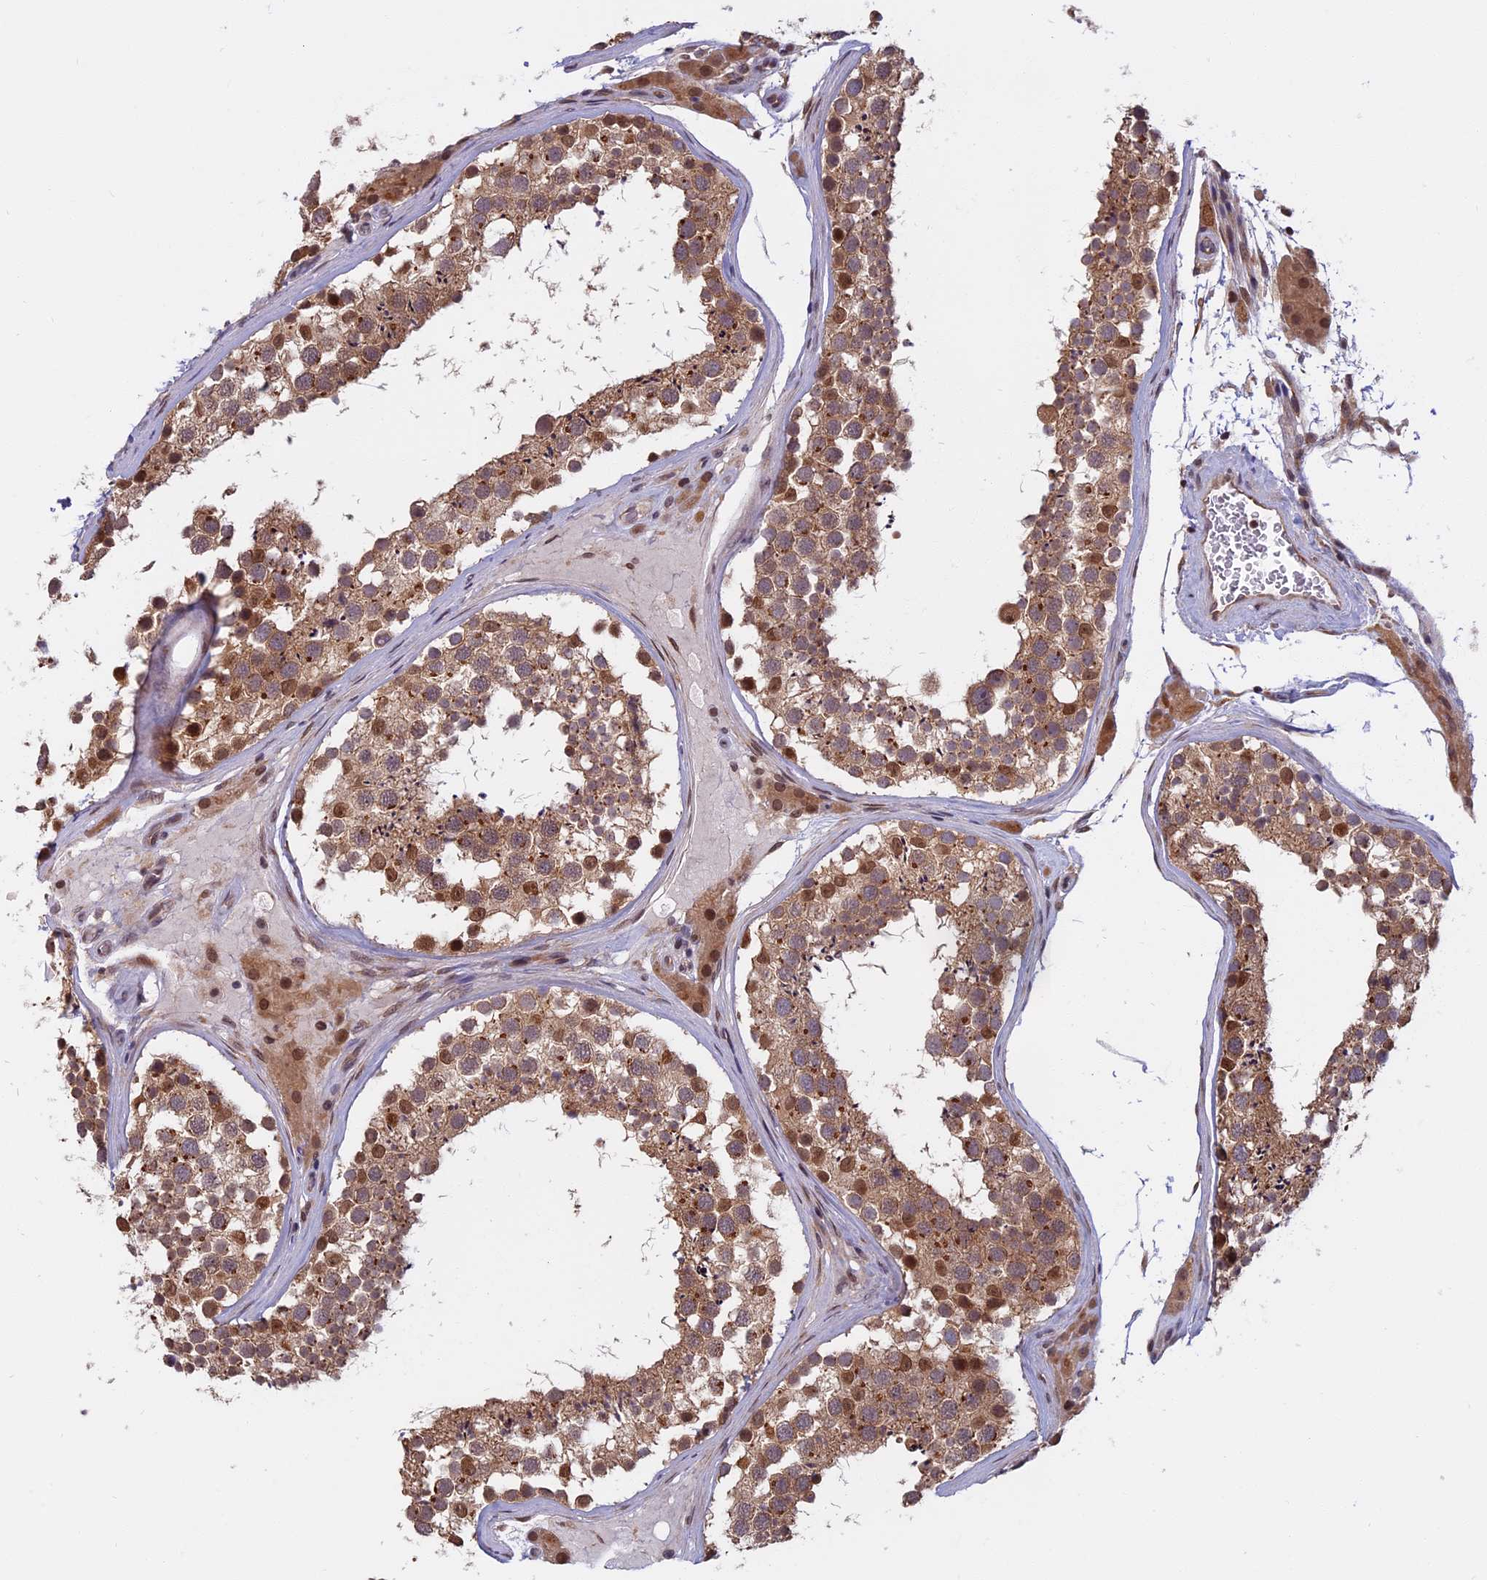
{"staining": {"intensity": "moderate", "quantity": ">75%", "location": "cytoplasmic/membranous,nuclear"}, "tissue": "testis", "cell_type": "Cells in seminiferous ducts", "image_type": "normal", "snomed": [{"axis": "morphology", "description": "Normal tissue, NOS"}, {"axis": "topography", "description": "Testis"}], "caption": "IHC staining of benign testis, which exhibits medium levels of moderate cytoplasmic/membranous,nuclear positivity in about >75% of cells in seminiferous ducts indicating moderate cytoplasmic/membranous,nuclear protein staining. The staining was performed using DAB (3,3'-diaminobenzidine) (brown) for protein detection and nuclei were counterstained in hematoxylin (blue).", "gene": "CCDC113", "patient": {"sex": "male", "age": 46}}